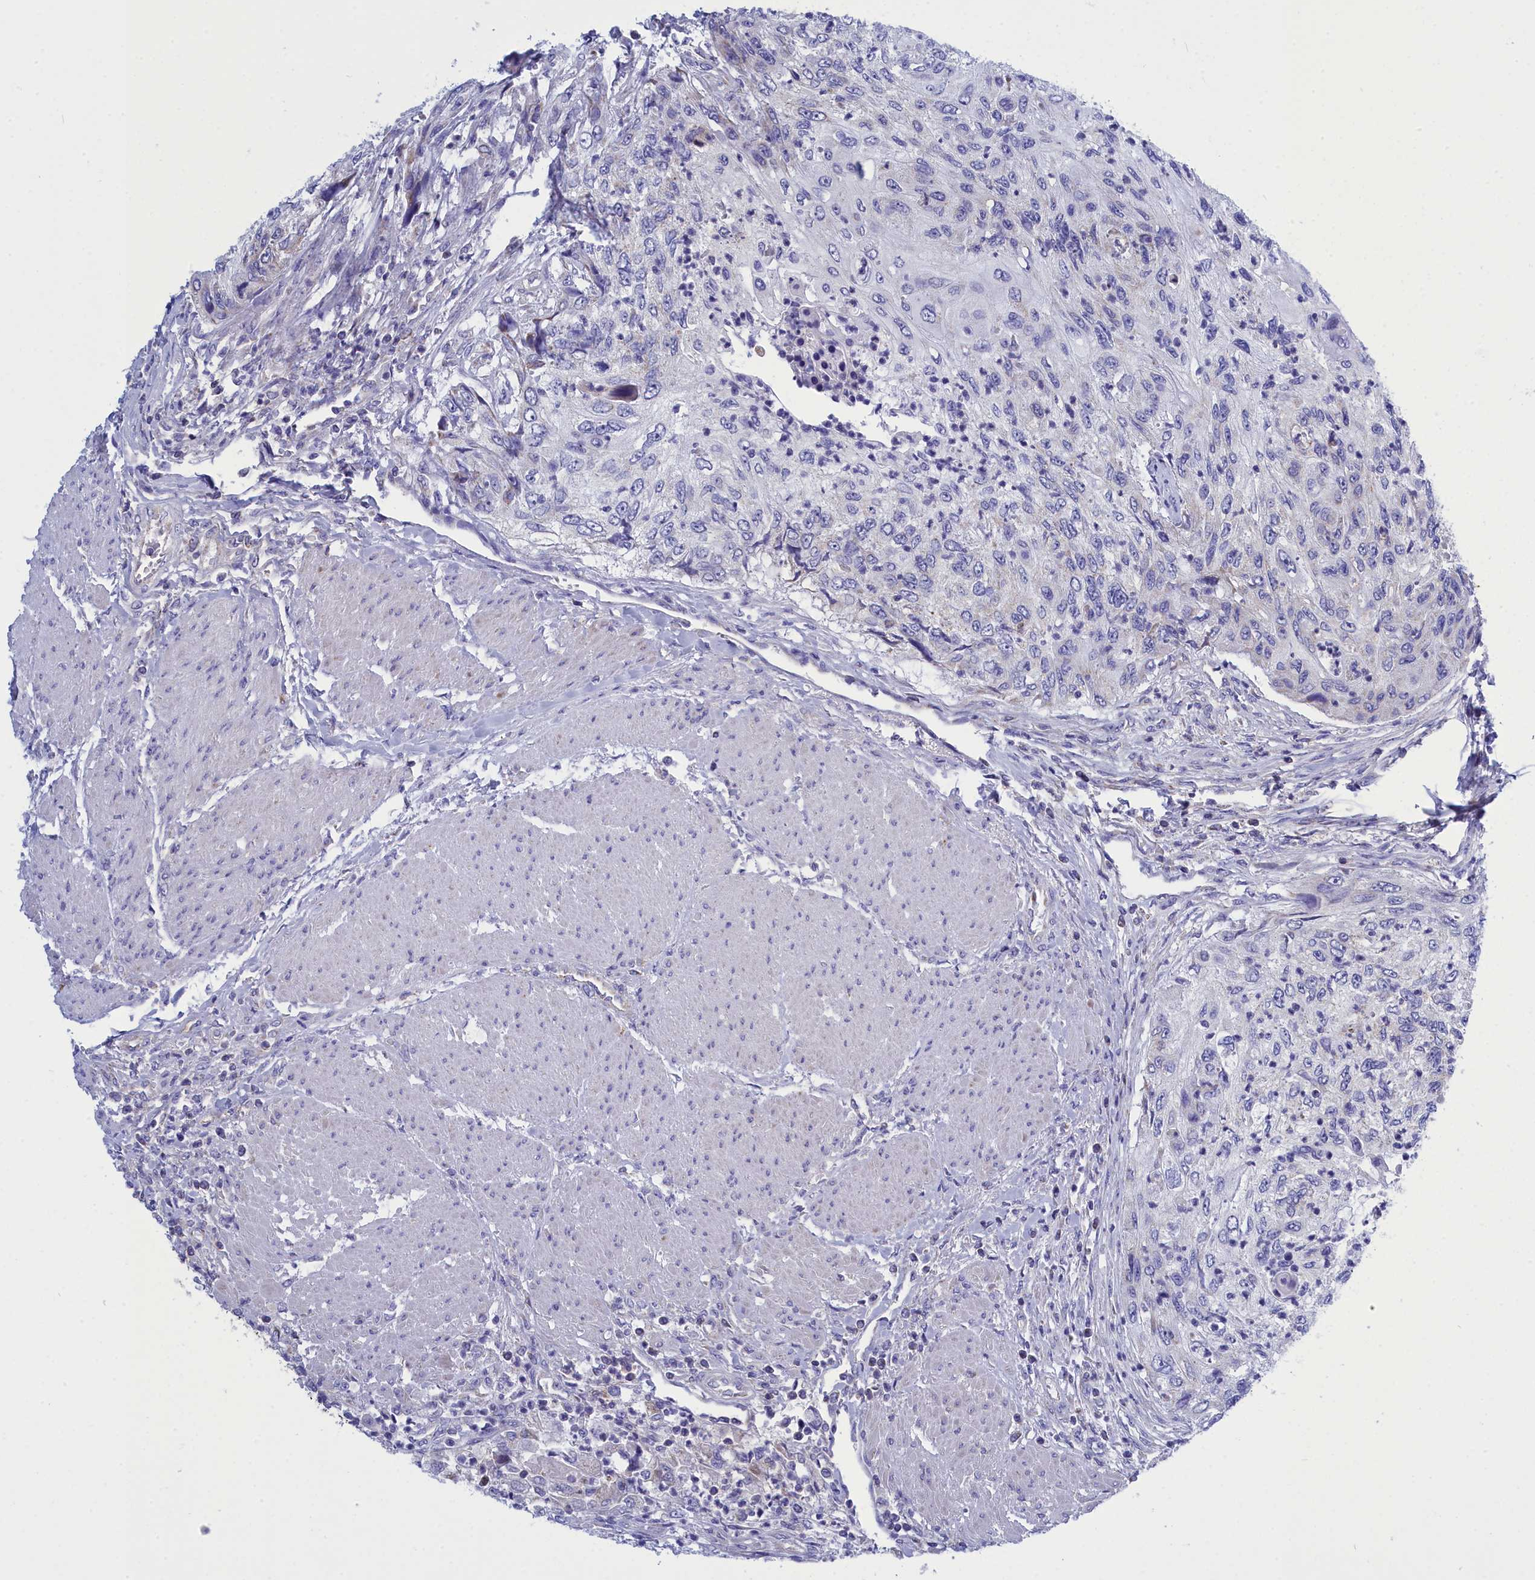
{"staining": {"intensity": "negative", "quantity": "none", "location": "none"}, "tissue": "urothelial cancer", "cell_type": "Tumor cells", "image_type": "cancer", "snomed": [{"axis": "morphology", "description": "Urothelial carcinoma, High grade"}, {"axis": "topography", "description": "Urinary bladder"}], "caption": "Immunohistochemistry of human urothelial carcinoma (high-grade) displays no staining in tumor cells.", "gene": "CCRL2", "patient": {"sex": "female", "age": 60}}